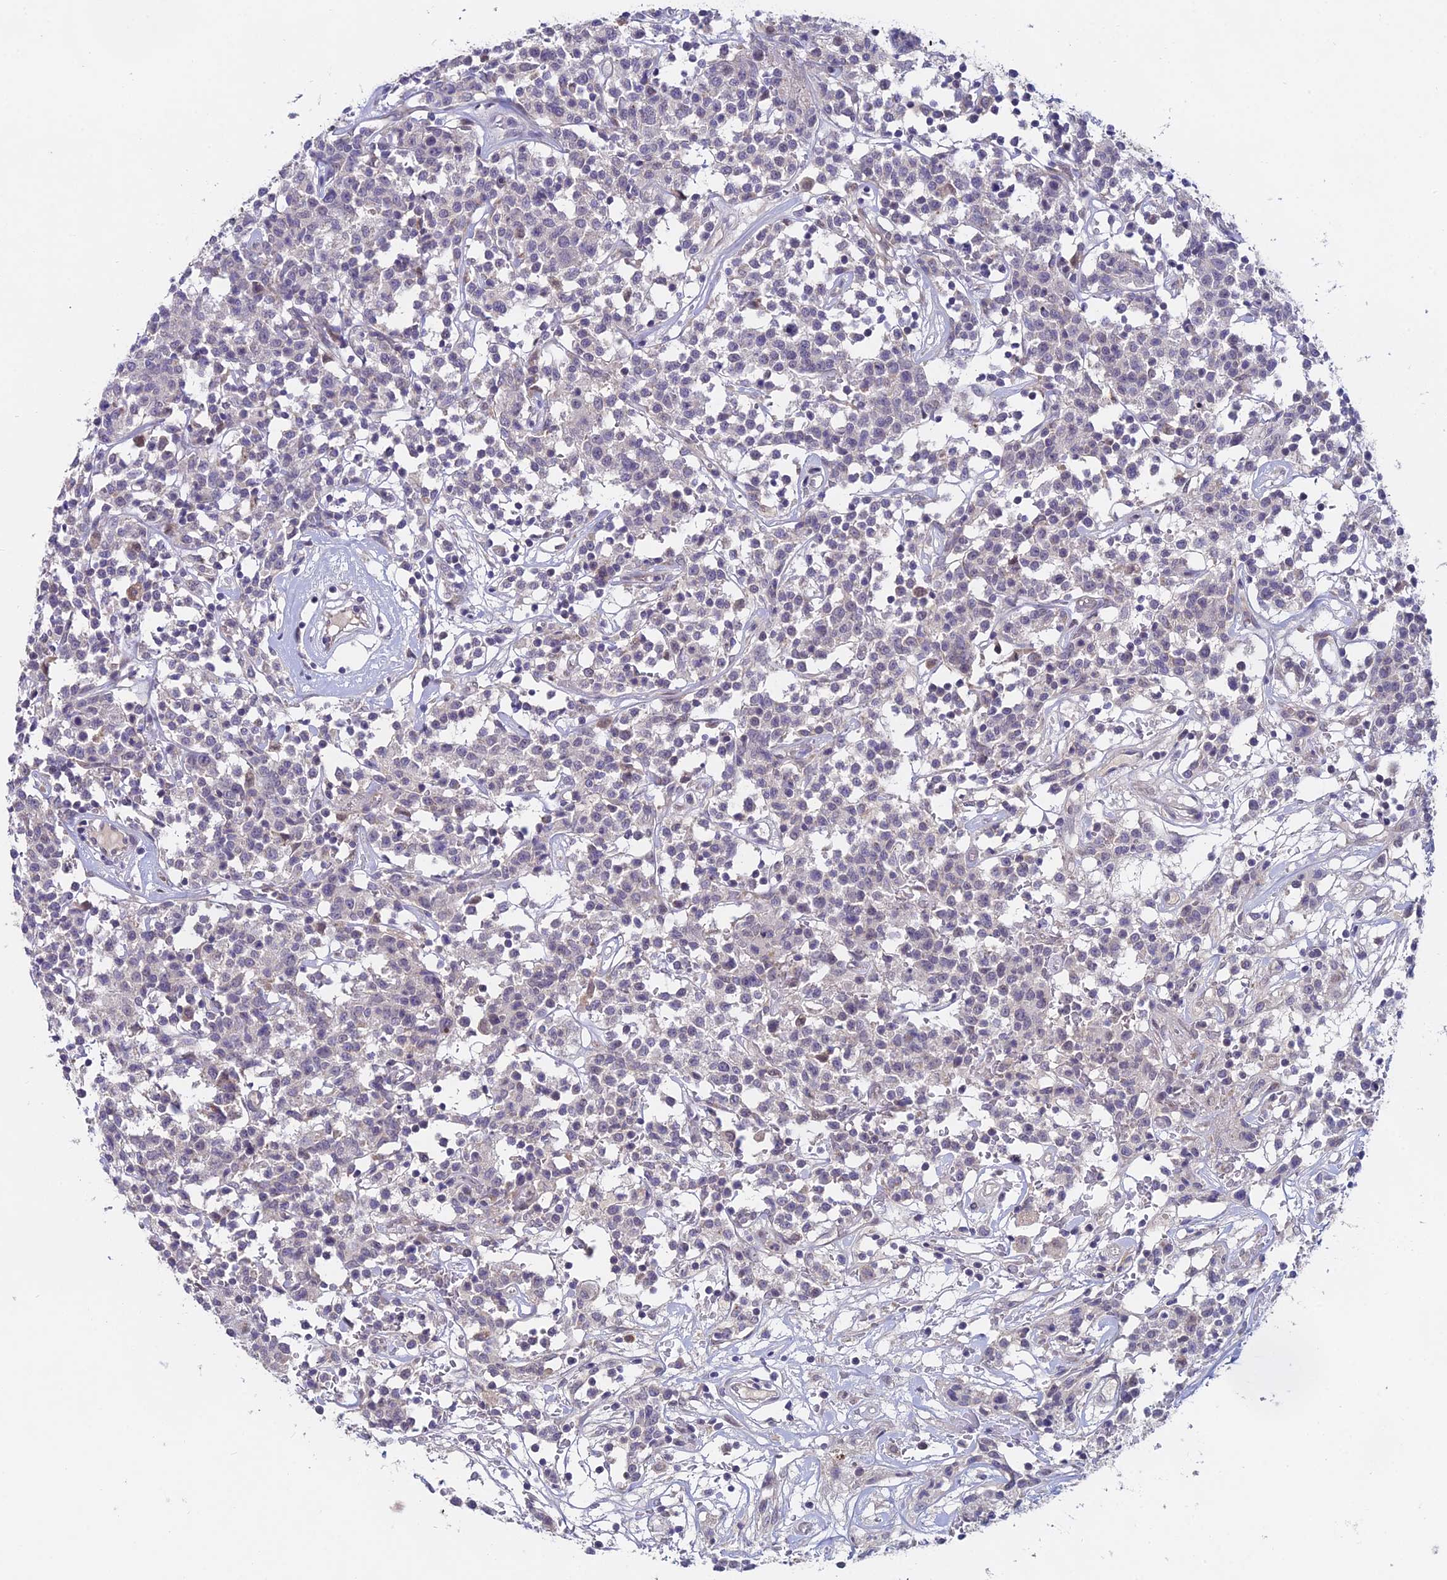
{"staining": {"intensity": "negative", "quantity": "none", "location": "none"}, "tissue": "lymphoma", "cell_type": "Tumor cells", "image_type": "cancer", "snomed": [{"axis": "morphology", "description": "Malignant lymphoma, non-Hodgkin's type, Low grade"}, {"axis": "topography", "description": "Small intestine"}], "caption": "Immunohistochemistry photomicrograph of neoplastic tissue: human malignant lymphoma, non-Hodgkin's type (low-grade) stained with DAB displays no significant protein staining in tumor cells.", "gene": "WDR43", "patient": {"sex": "female", "age": 59}}